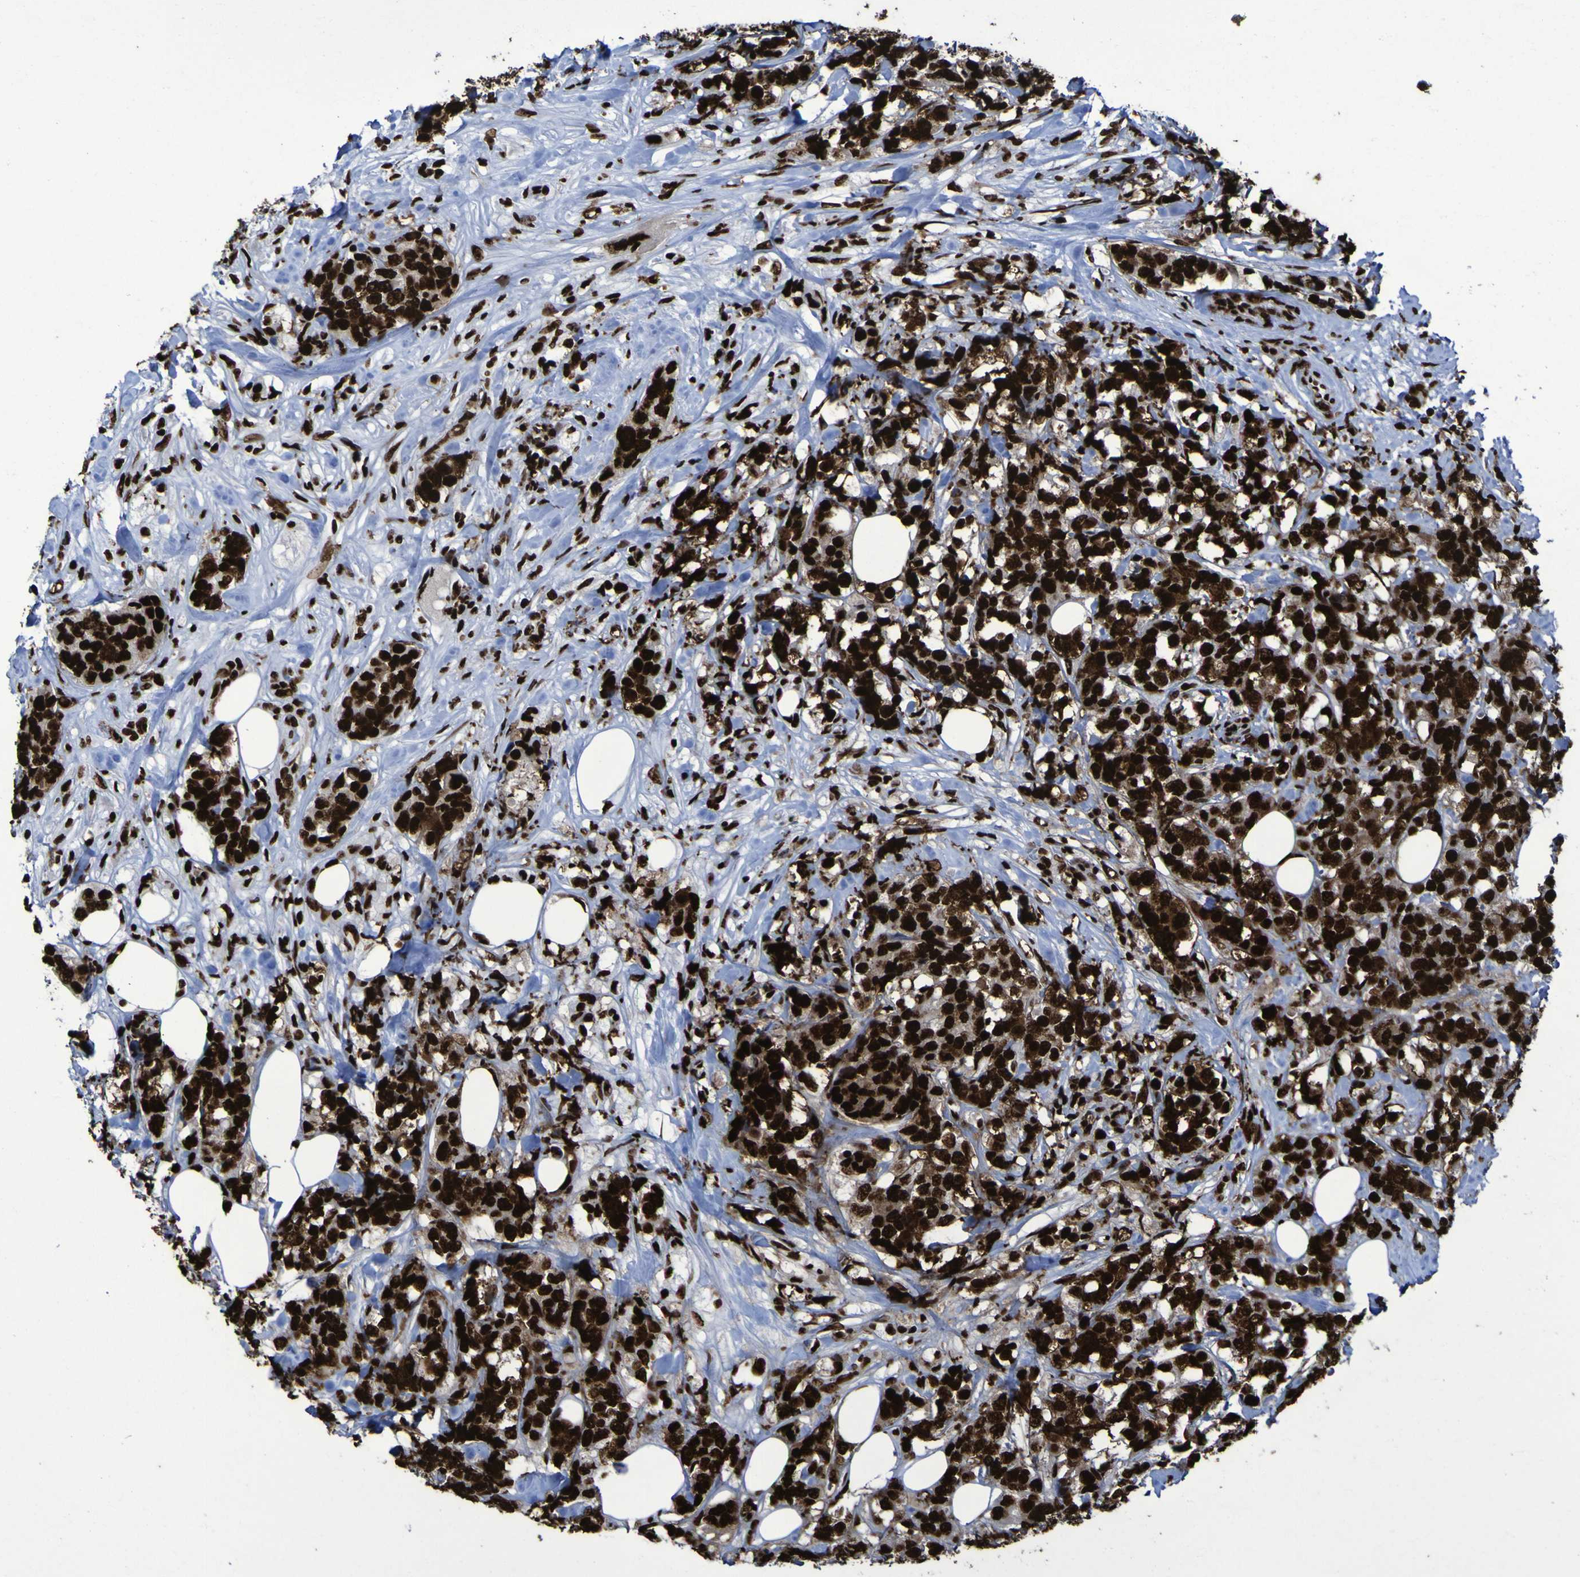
{"staining": {"intensity": "strong", "quantity": ">75%", "location": "nuclear"}, "tissue": "breast cancer", "cell_type": "Tumor cells", "image_type": "cancer", "snomed": [{"axis": "morphology", "description": "Lobular carcinoma"}, {"axis": "topography", "description": "Breast"}], "caption": "Brown immunohistochemical staining in human breast lobular carcinoma displays strong nuclear staining in approximately >75% of tumor cells.", "gene": "NPM1", "patient": {"sex": "female", "age": 59}}